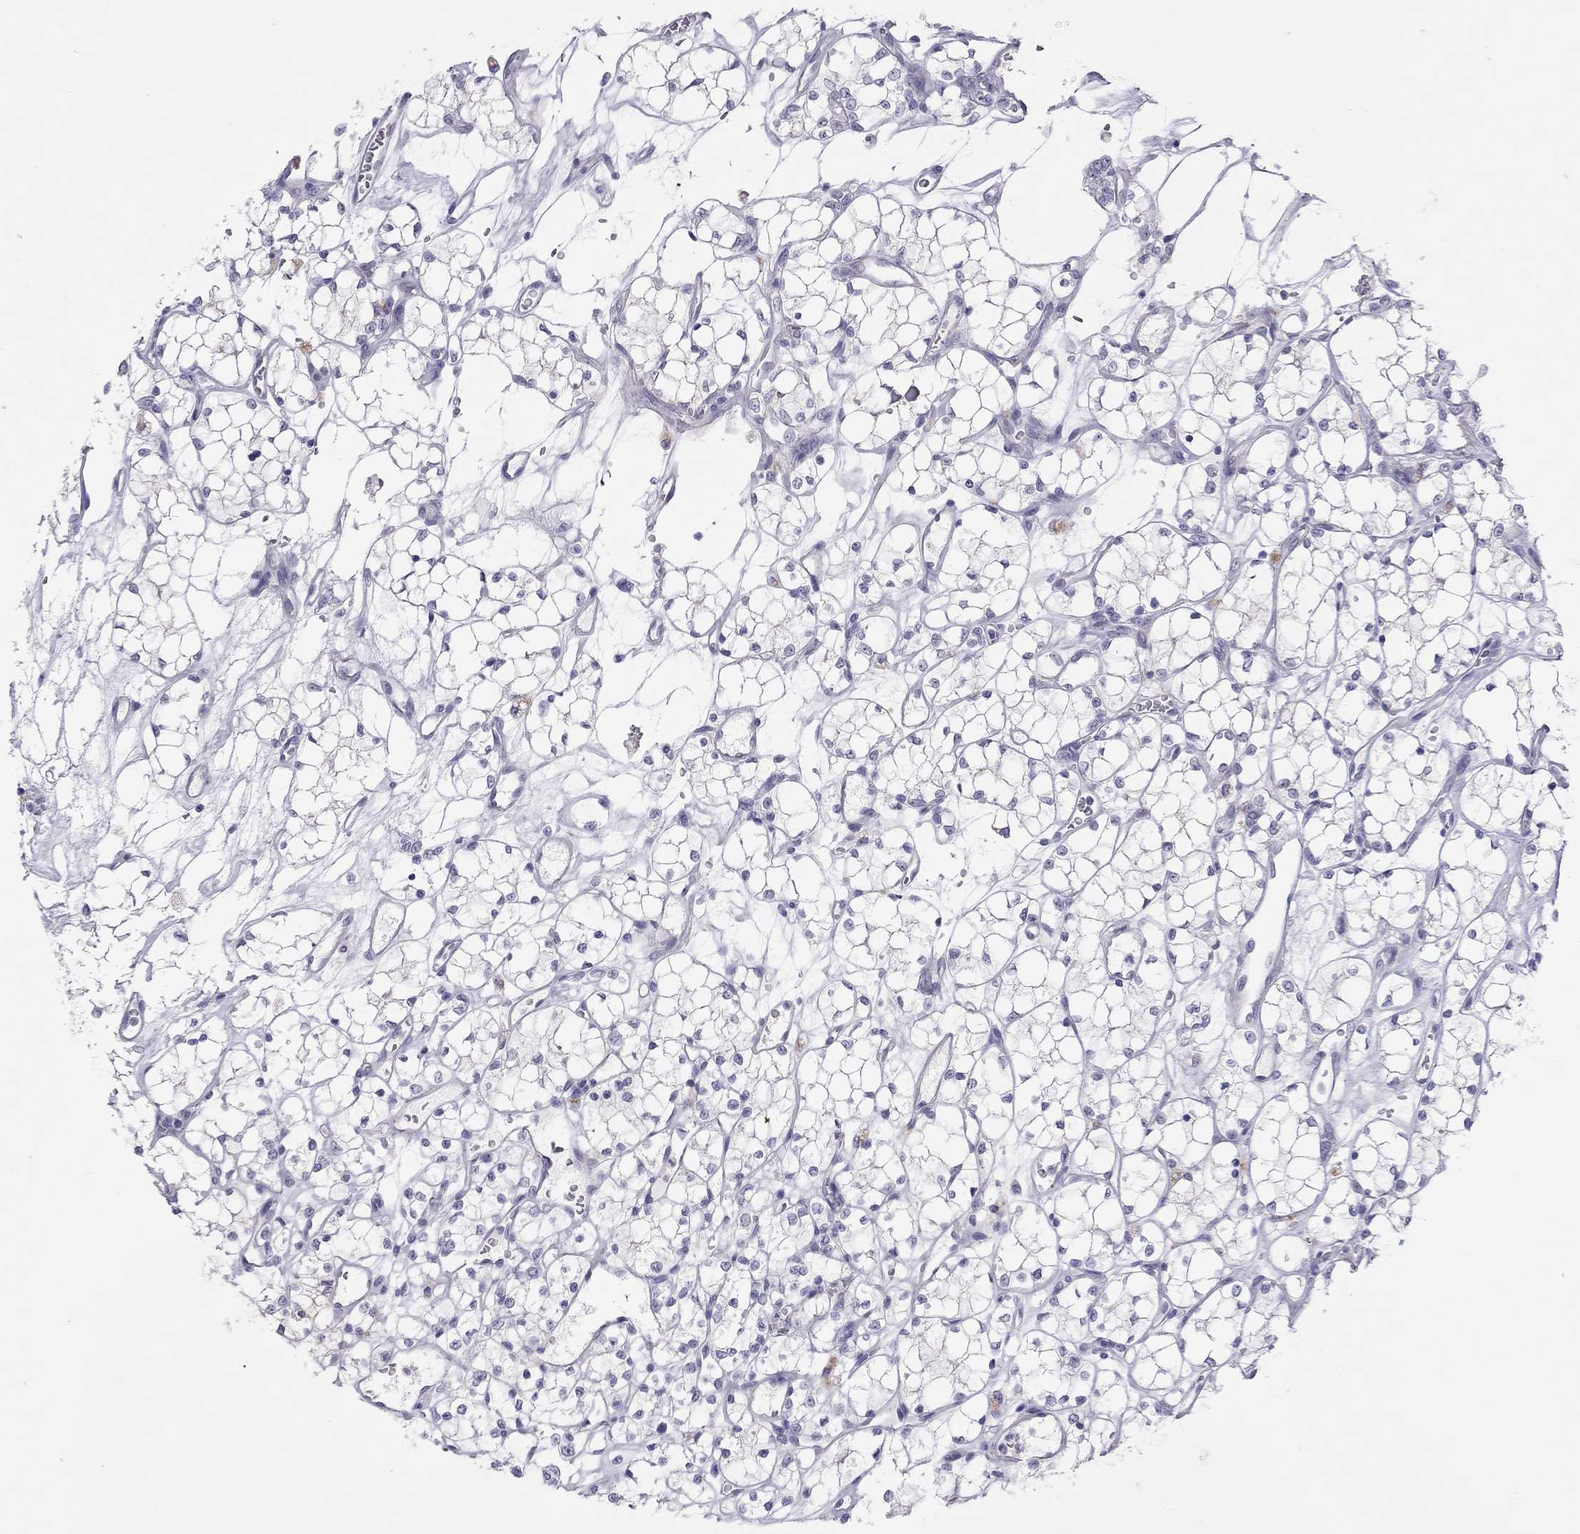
{"staining": {"intensity": "negative", "quantity": "none", "location": "none"}, "tissue": "renal cancer", "cell_type": "Tumor cells", "image_type": "cancer", "snomed": [{"axis": "morphology", "description": "Adenocarcinoma, NOS"}, {"axis": "topography", "description": "Kidney"}], "caption": "Adenocarcinoma (renal) was stained to show a protein in brown. There is no significant positivity in tumor cells.", "gene": "SLAMF1", "patient": {"sex": "female", "age": 69}}